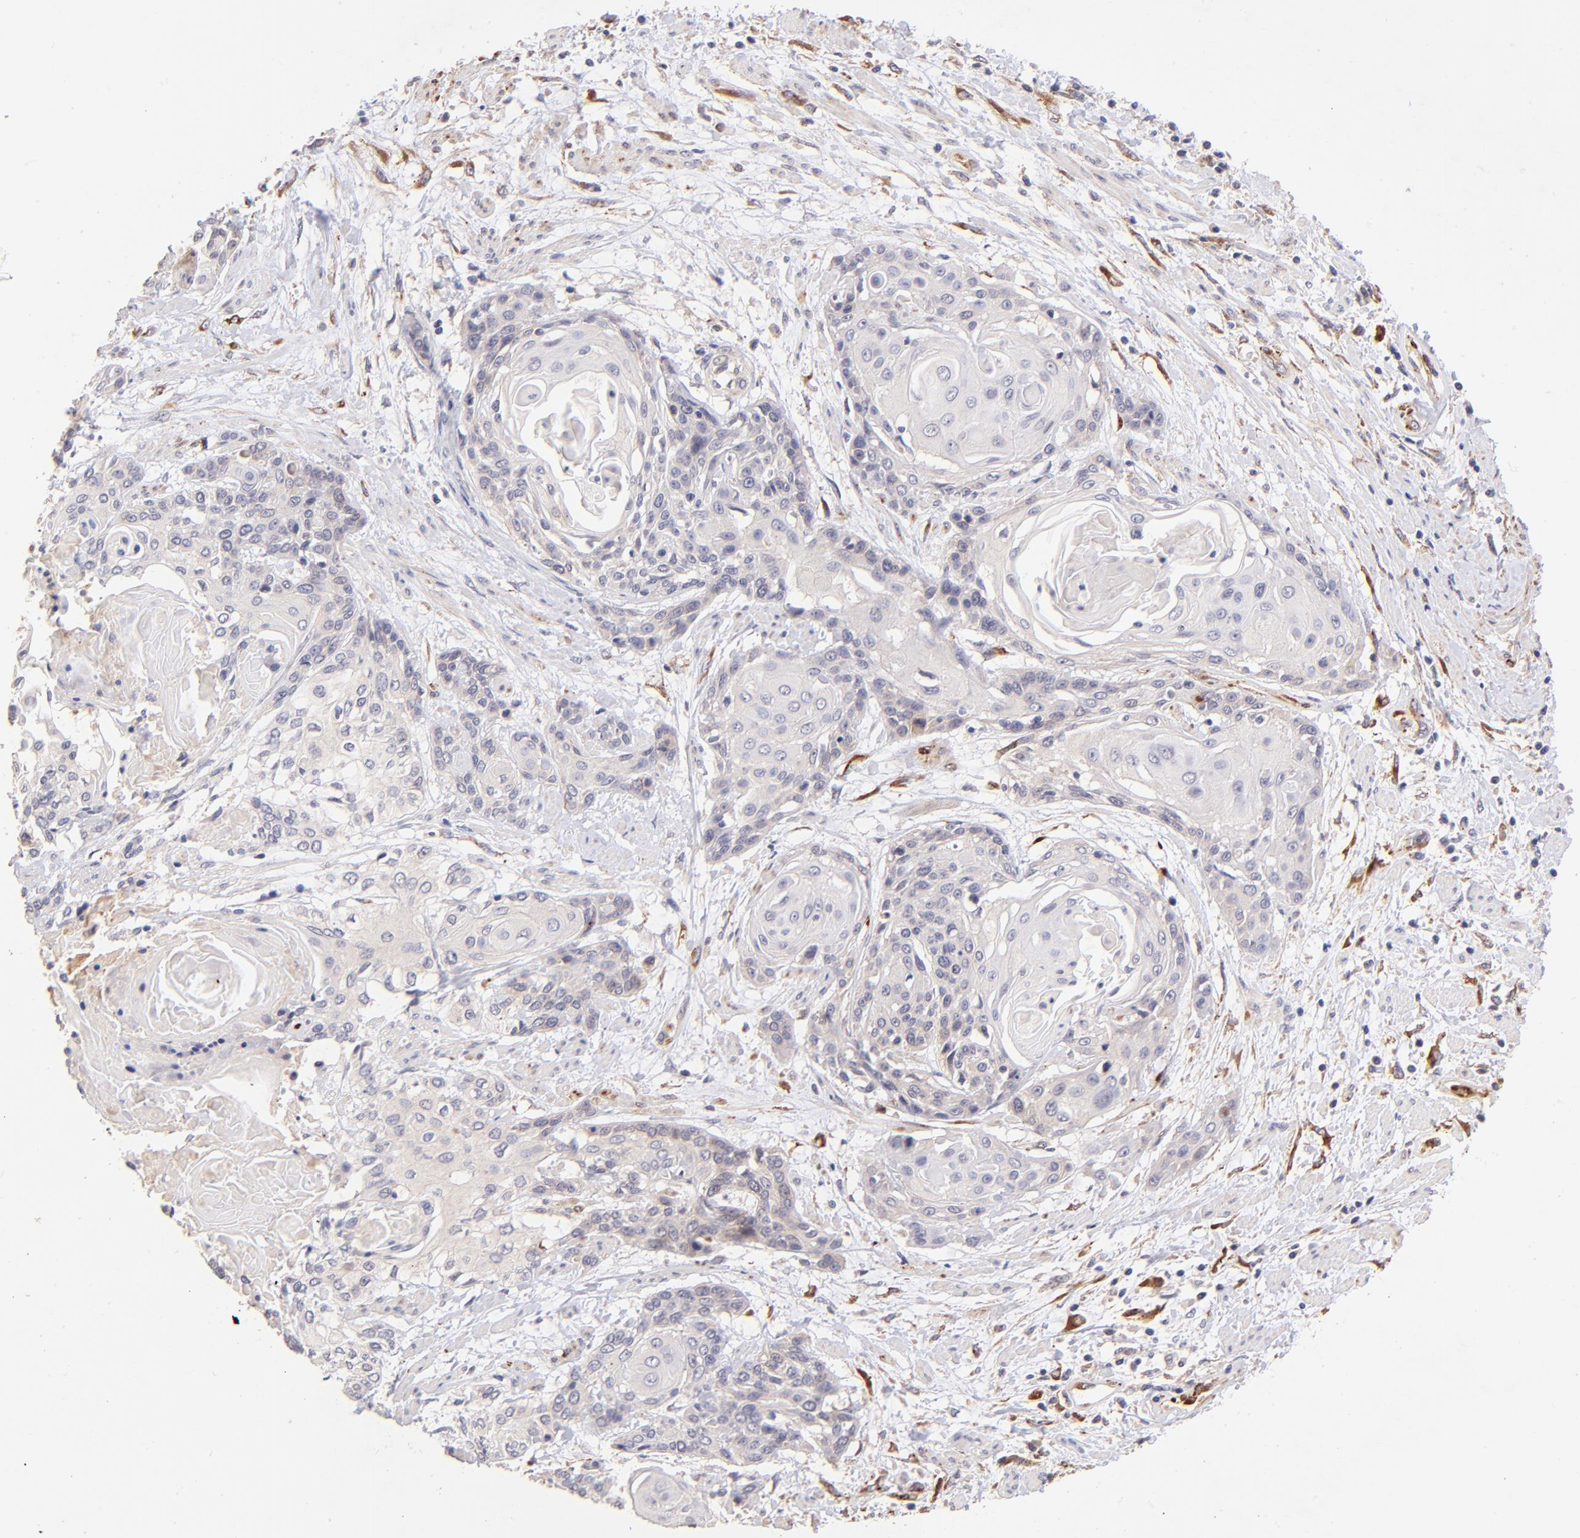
{"staining": {"intensity": "negative", "quantity": "none", "location": "none"}, "tissue": "cervical cancer", "cell_type": "Tumor cells", "image_type": "cancer", "snomed": [{"axis": "morphology", "description": "Squamous cell carcinoma, NOS"}, {"axis": "topography", "description": "Cervix"}], "caption": "Cervical cancer was stained to show a protein in brown. There is no significant staining in tumor cells. (DAB immunohistochemistry (IHC) with hematoxylin counter stain).", "gene": "SPARC", "patient": {"sex": "female", "age": 57}}